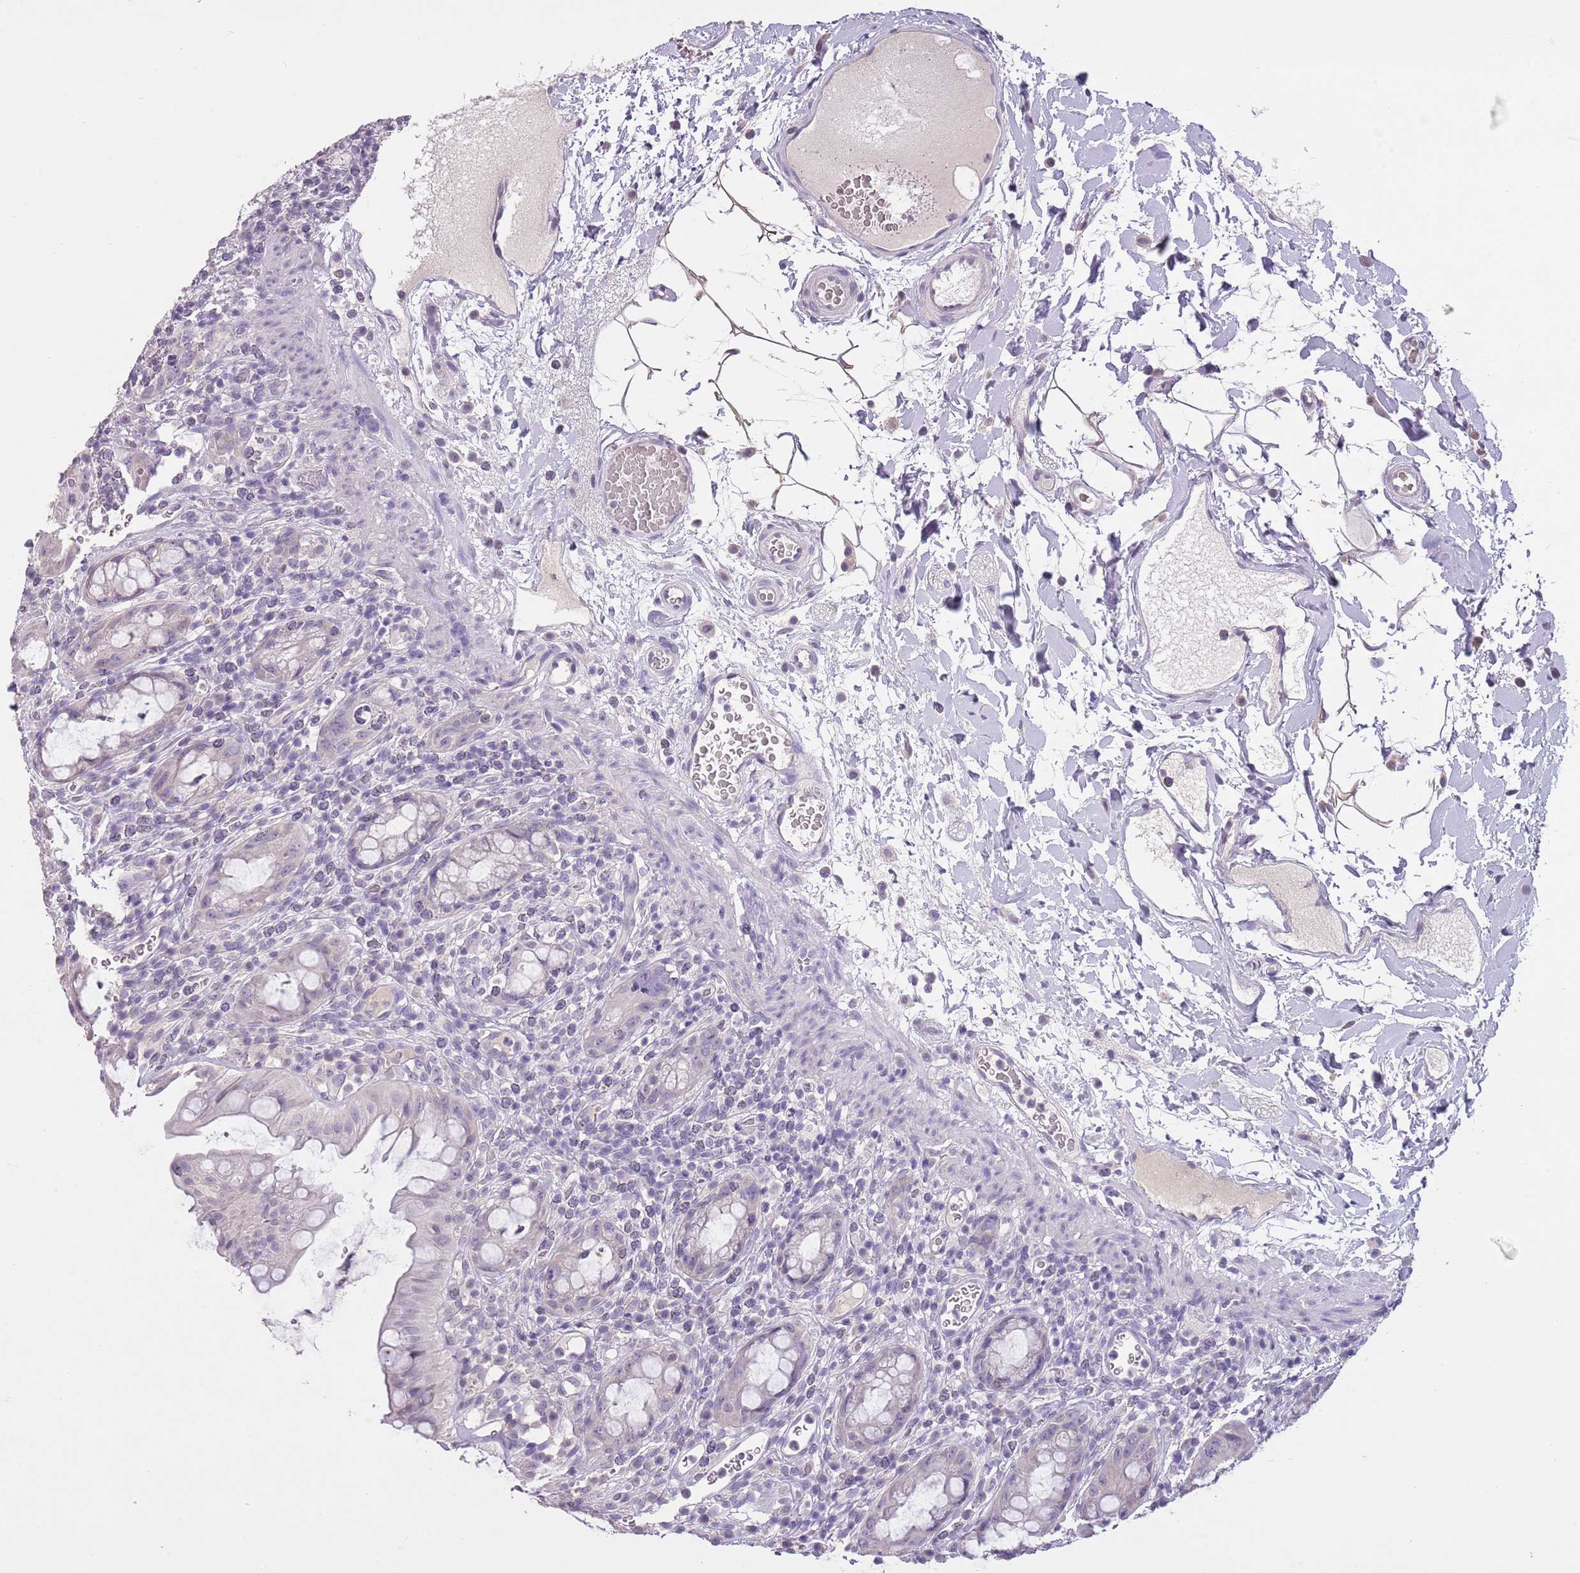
{"staining": {"intensity": "negative", "quantity": "none", "location": "none"}, "tissue": "rectum", "cell_type": "Glandular cells", "image_type": "normal", "snomed": [{"axis": "morphology", "description": "Normal tissue, NOS"}, {"axis": "topography", "description": "Rectum"}], "caption": "IHC image of unremarkable rectum: rectum stained with DAB (3,3'-diaminobenzidine) reveals no significant protein expression in glandular cells. (IHC, brightfield microscopy, high magnification).", "gene": "SLC35E3", "patient": {"sex": "female", "age": 57}}